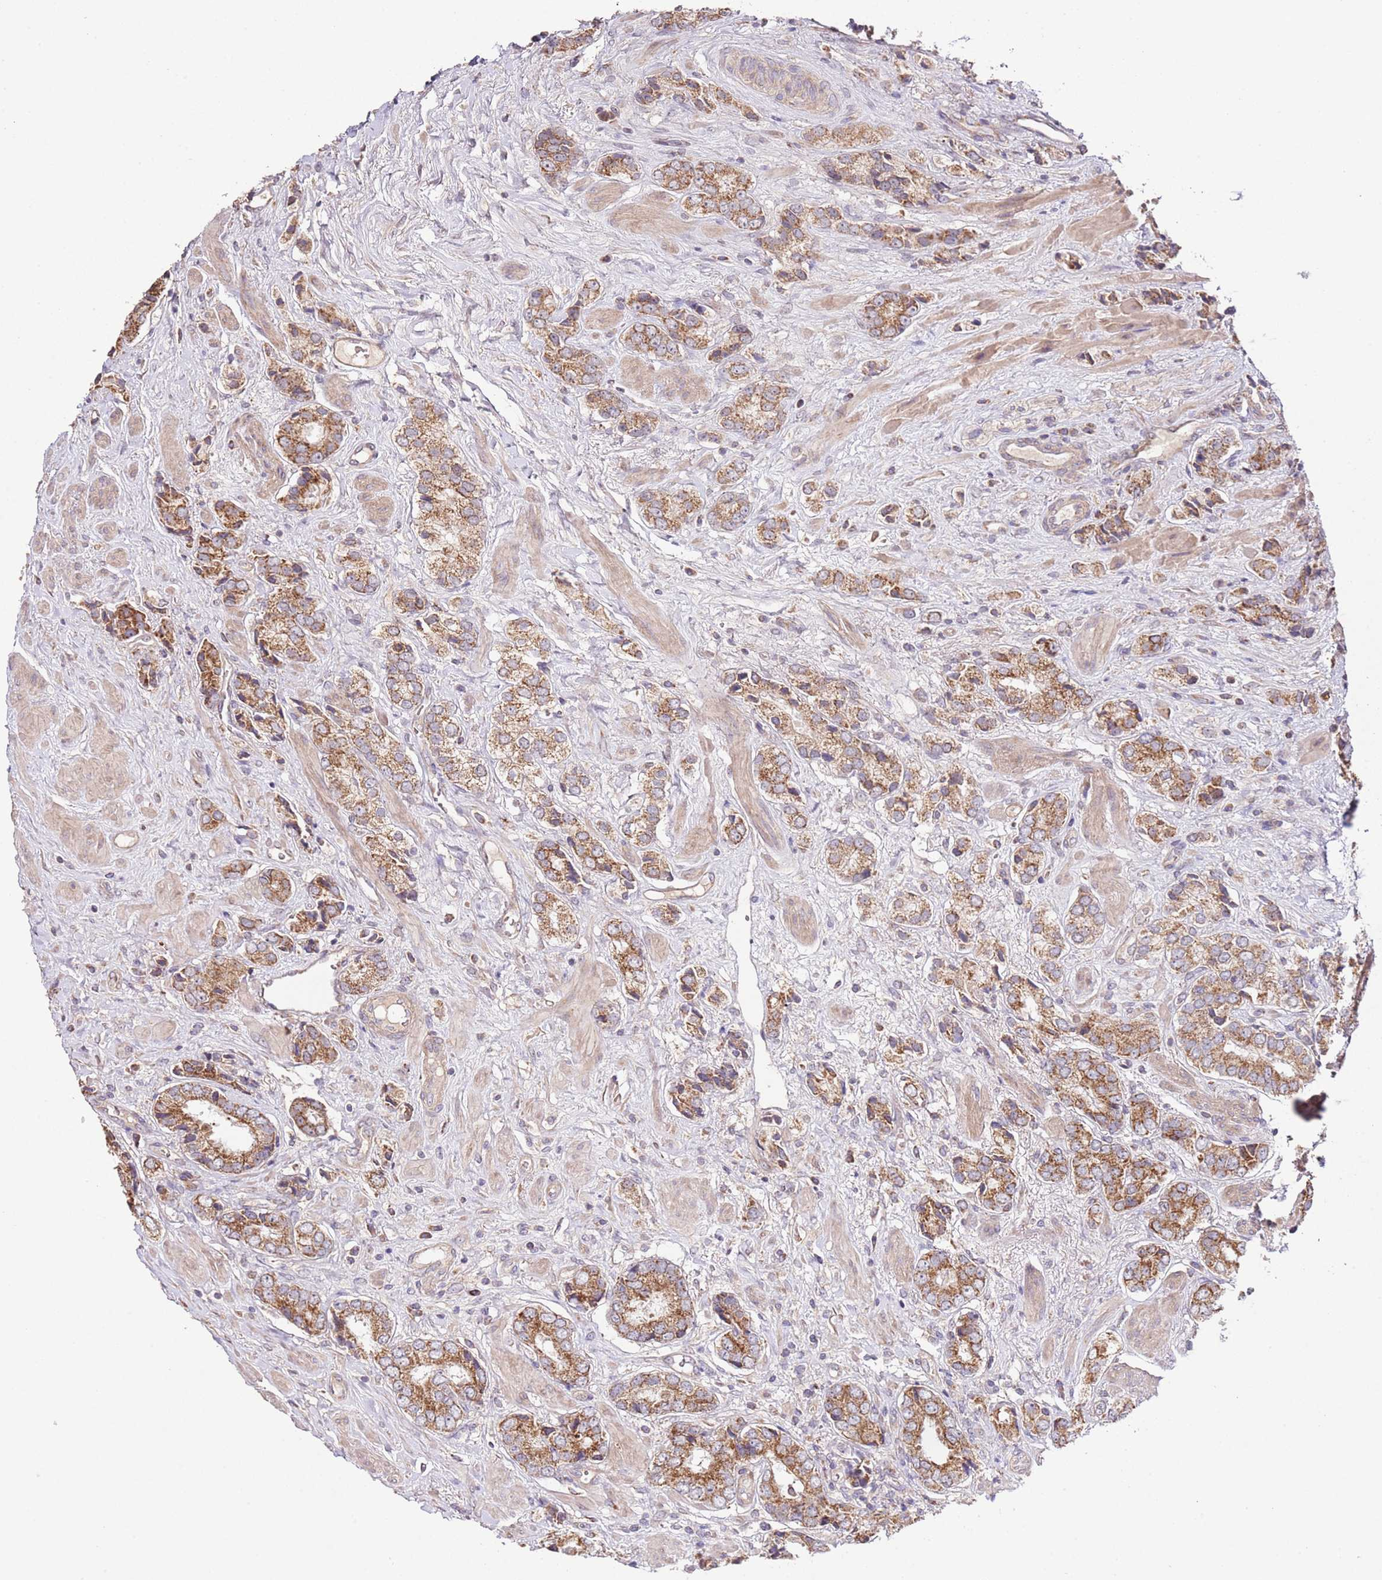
{"staining": {"intensity": "moderate", "quantity": ">75%", "location": "cytoplasmic/membranous"}, "tissue": "prostate cancer", "cell_type": "Tumor cells", "image_type": "cancer", "snomed": [{"axis": "morphology", "description": "Adenocarcinoma, High grade"}, {"axis": "topography", "description": "Prostate and seminal vesicle, NOS"}], "caption": "Brown immunohistochemical staining in prostate cancer (adenocarcinoma (high-grade)) displays moderate cytoplasmic/membranous positivity in about >75% of tumor cells.", "gene": "IVD", "patient": {"sex": "male", "age": 64}}